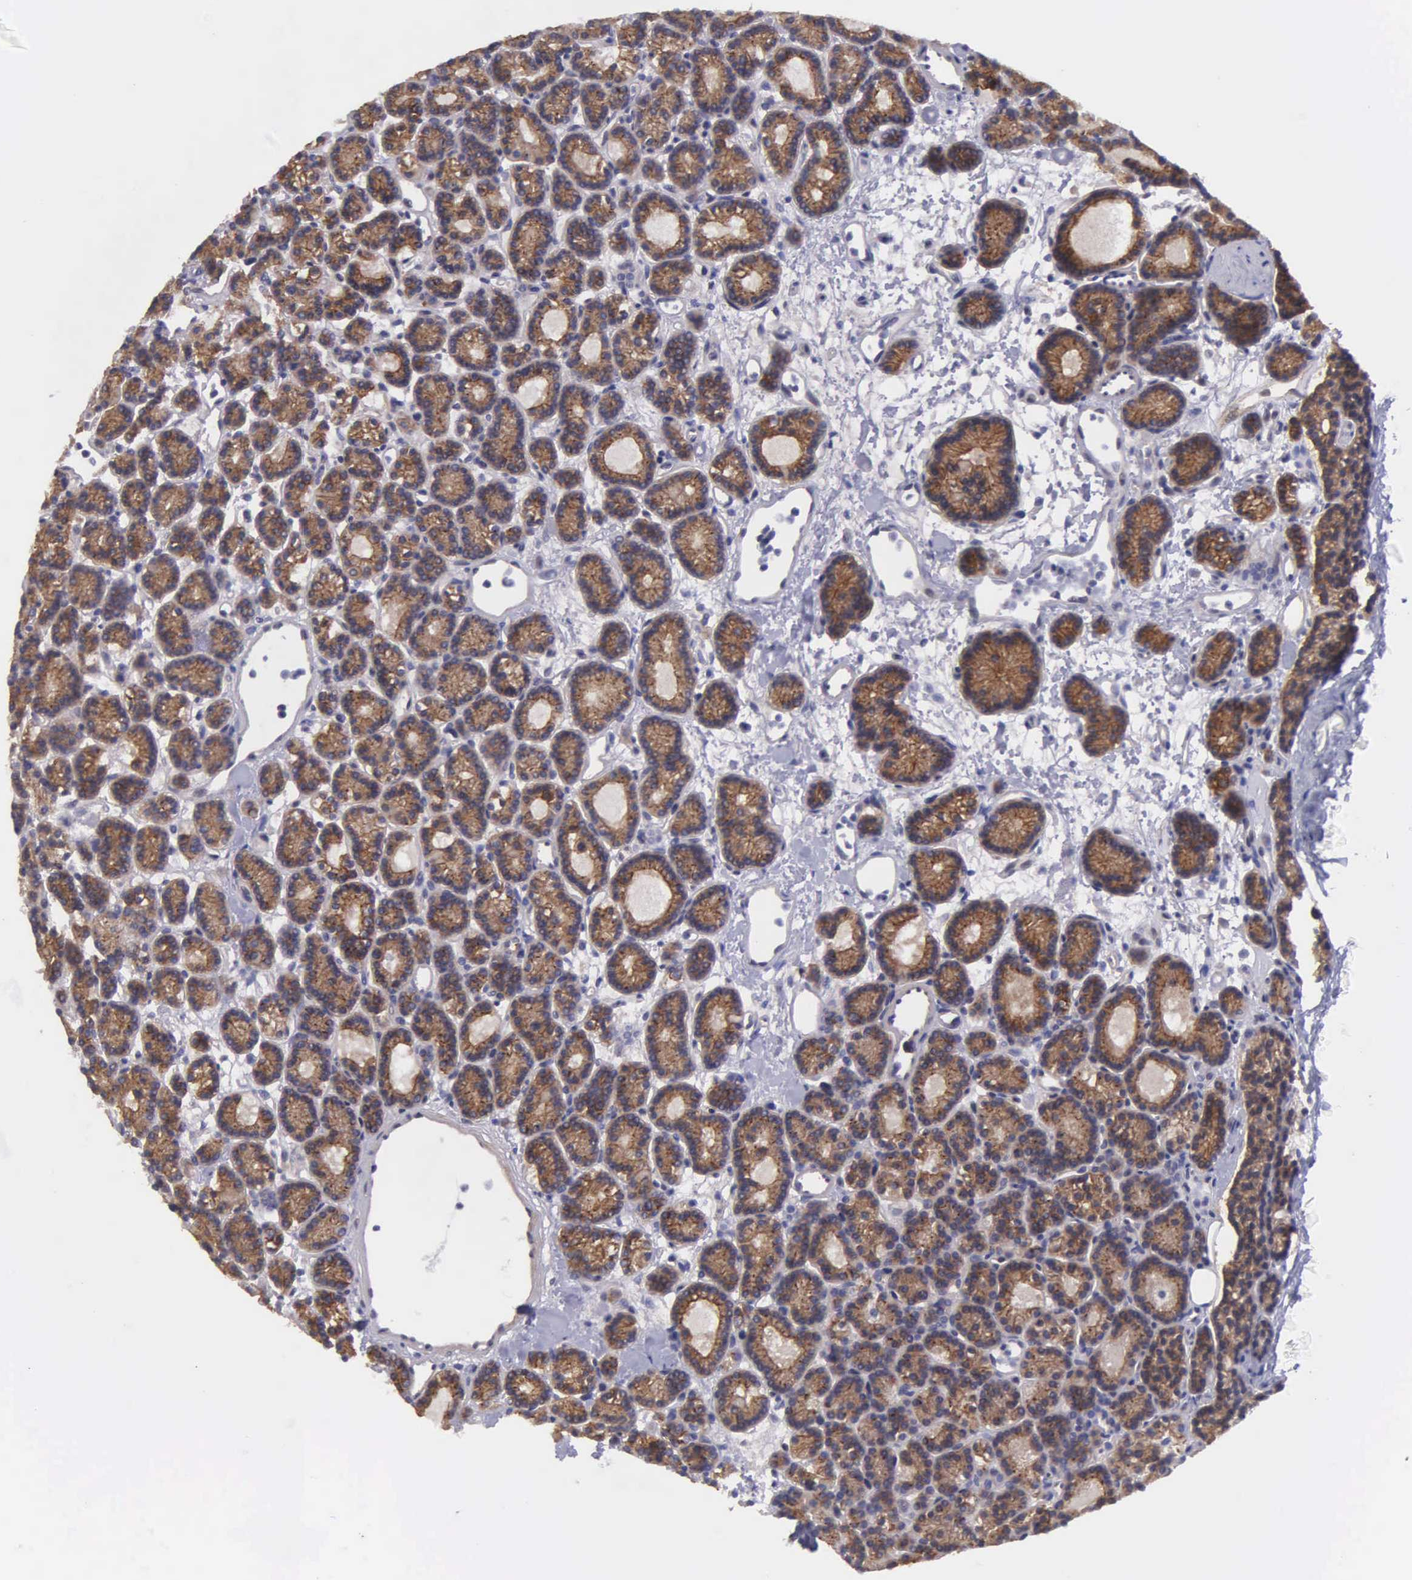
{"staining": {"intensity": "strong", "quantity": ">75%", "location": "cytoplasmic/membranous"}, "tissue": "parathyroid gland", "cell_type": "Glandular cells", "image_type": "normal", "snomed": [{"axis": "morphology", "description": "Normal tissue, NOS"}, {"axis": "topography", "description": "Parathyroid gland"}], "caption": "Glandular cells reveal high levels of strong cytoplasmic/membranous staining in approximately >75% of cells in unremarkable human parathyroid gland.", "gene": "MICAL3", "patient": {"sex": "male", "age": 85}}